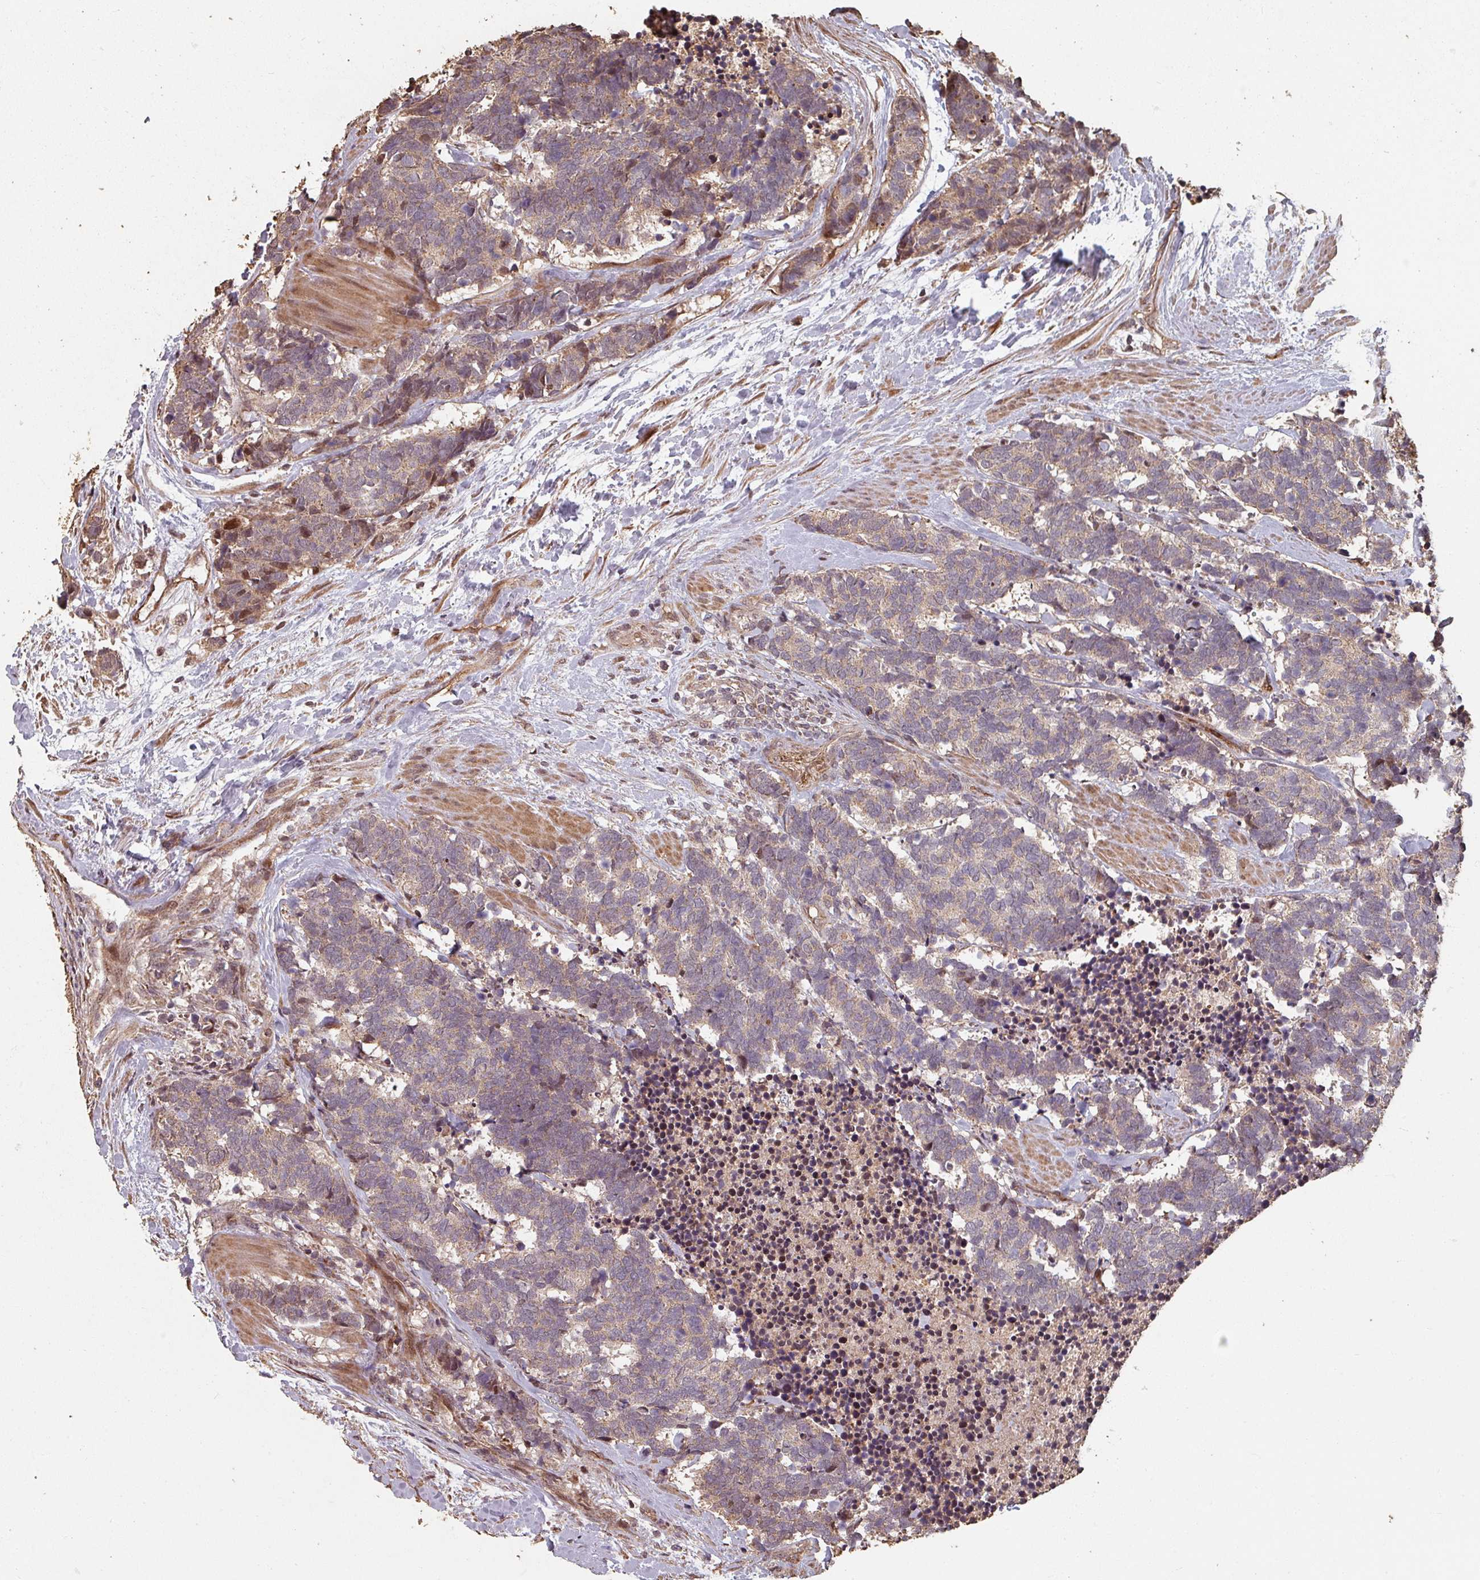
{"staining": {"intensity": "weak", "quantity": "25%-75%", "location": "cytoplasmic/membranous"}, "tissue": "carcinoid", "cell_type": "Tumor cells", "image_type": "cancer", "snomed": [{"axis": "morphology", "description": "Carcinoma, NOS"}, {"axis": "morphology", "description": "Carcinoid, malignant, NOS"}, {"axis": "topography", "description": "Prostate"}], "caption": "Tumor cells exhibit low levels of weak cytoplasmic/membranous positivity in approximately 25%-75% of cells in human carcinoid.", "gene": "EID1", "patient": {"sex": "male", "age": 57}}